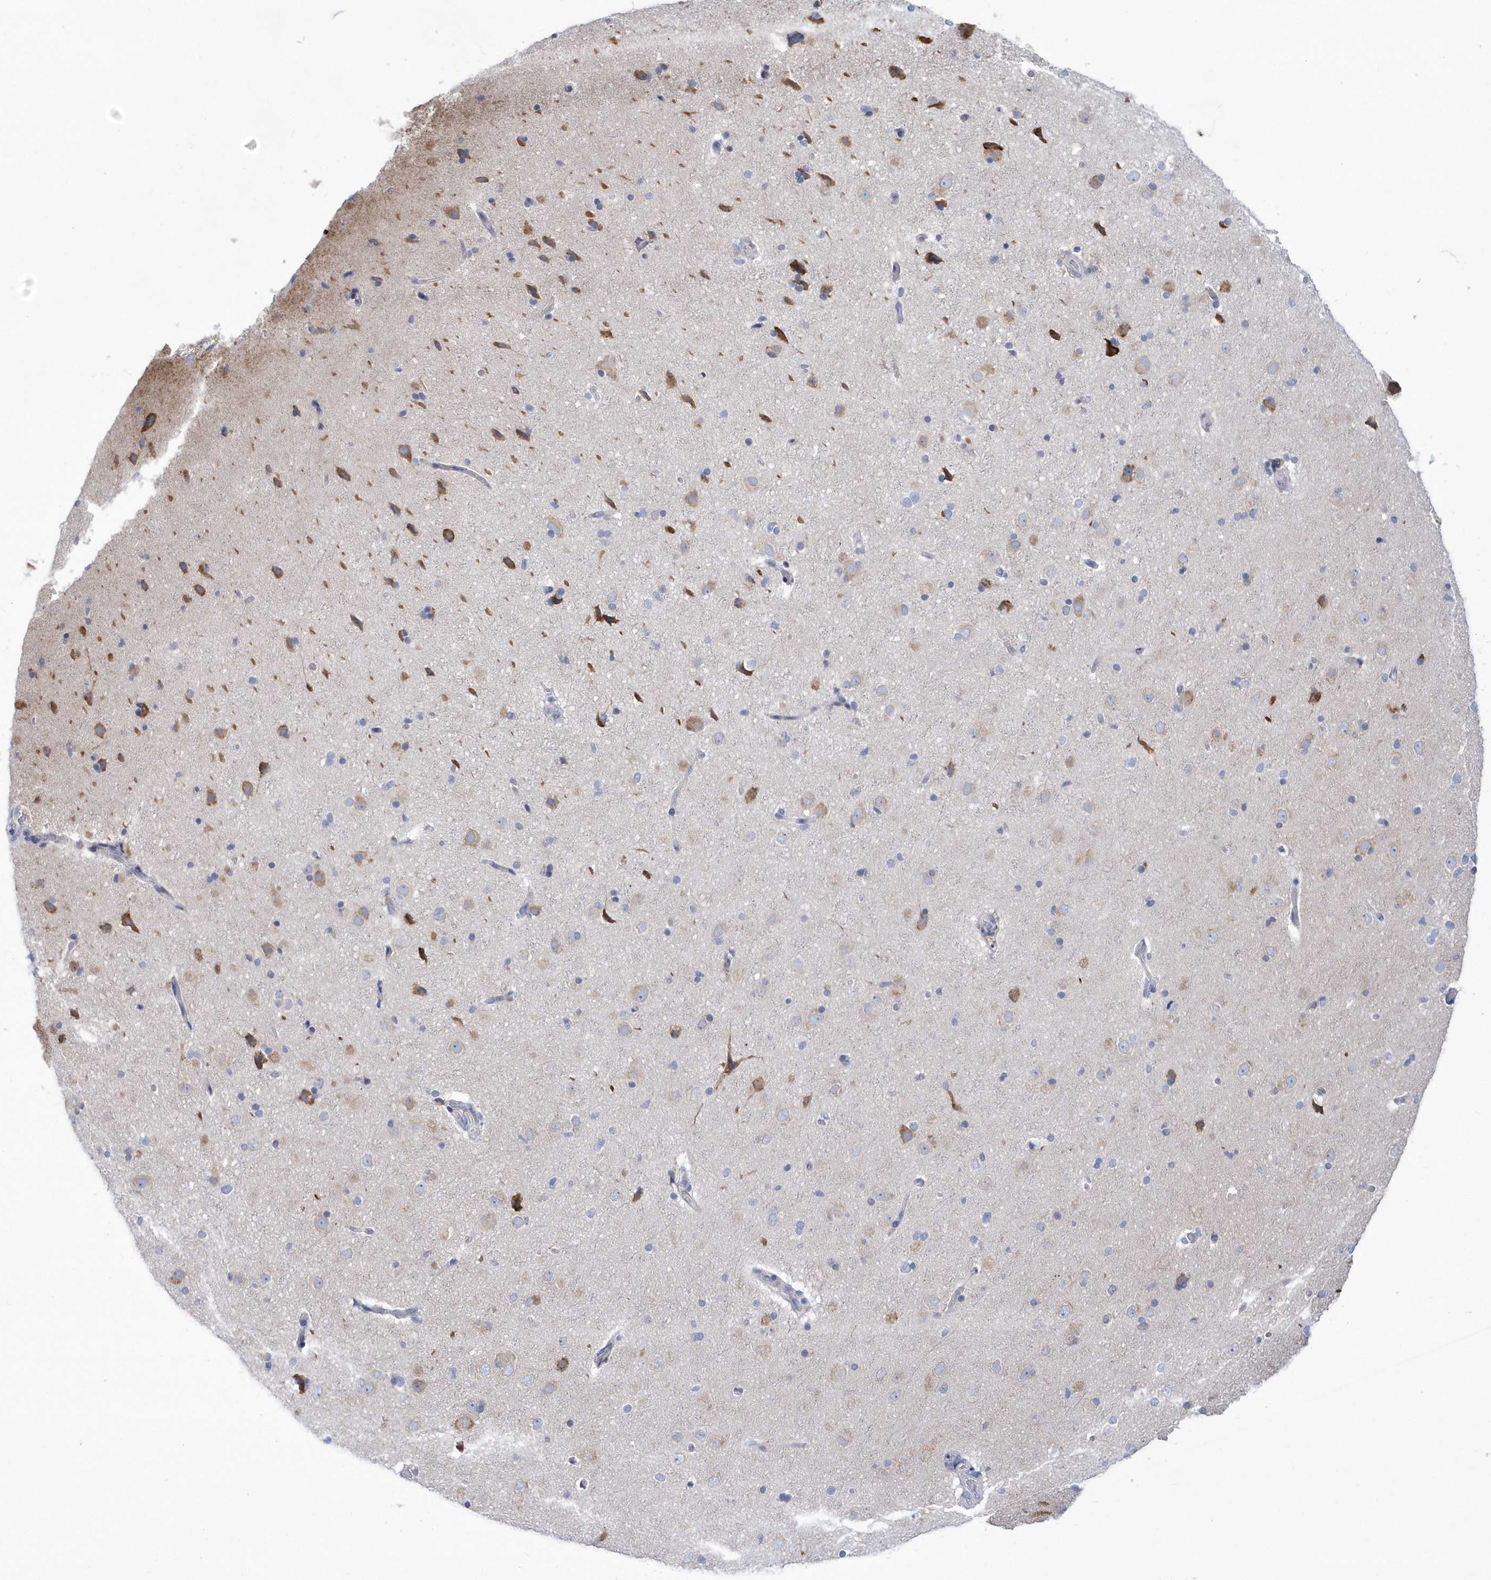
{"staining": {"intensity": "negative", "quantity": "none", "location": "none"}, "tissue": "cerebral cortex", "cell_type": "Endothelial cells", "image_type": "normal", "snomed": [{"axis": "morphology", "description": "Normal tissue, NOS"}, {"axis": "topography", "description": "Cerebral cortex"}], "caption": "High magnification brightfield microscopy of benign cerebral cortex stained with DAB (brown) and counterstained with hematoxylin (blue): endothelial cells show no significant expression. Brightfield microscopy of immunohistochemistry (IHC) stained with DAB (brown) and hematoxylin (blue), captured at high magnification.", "gene": "MED31", "patient": {"sex": "male", "age": 34}}